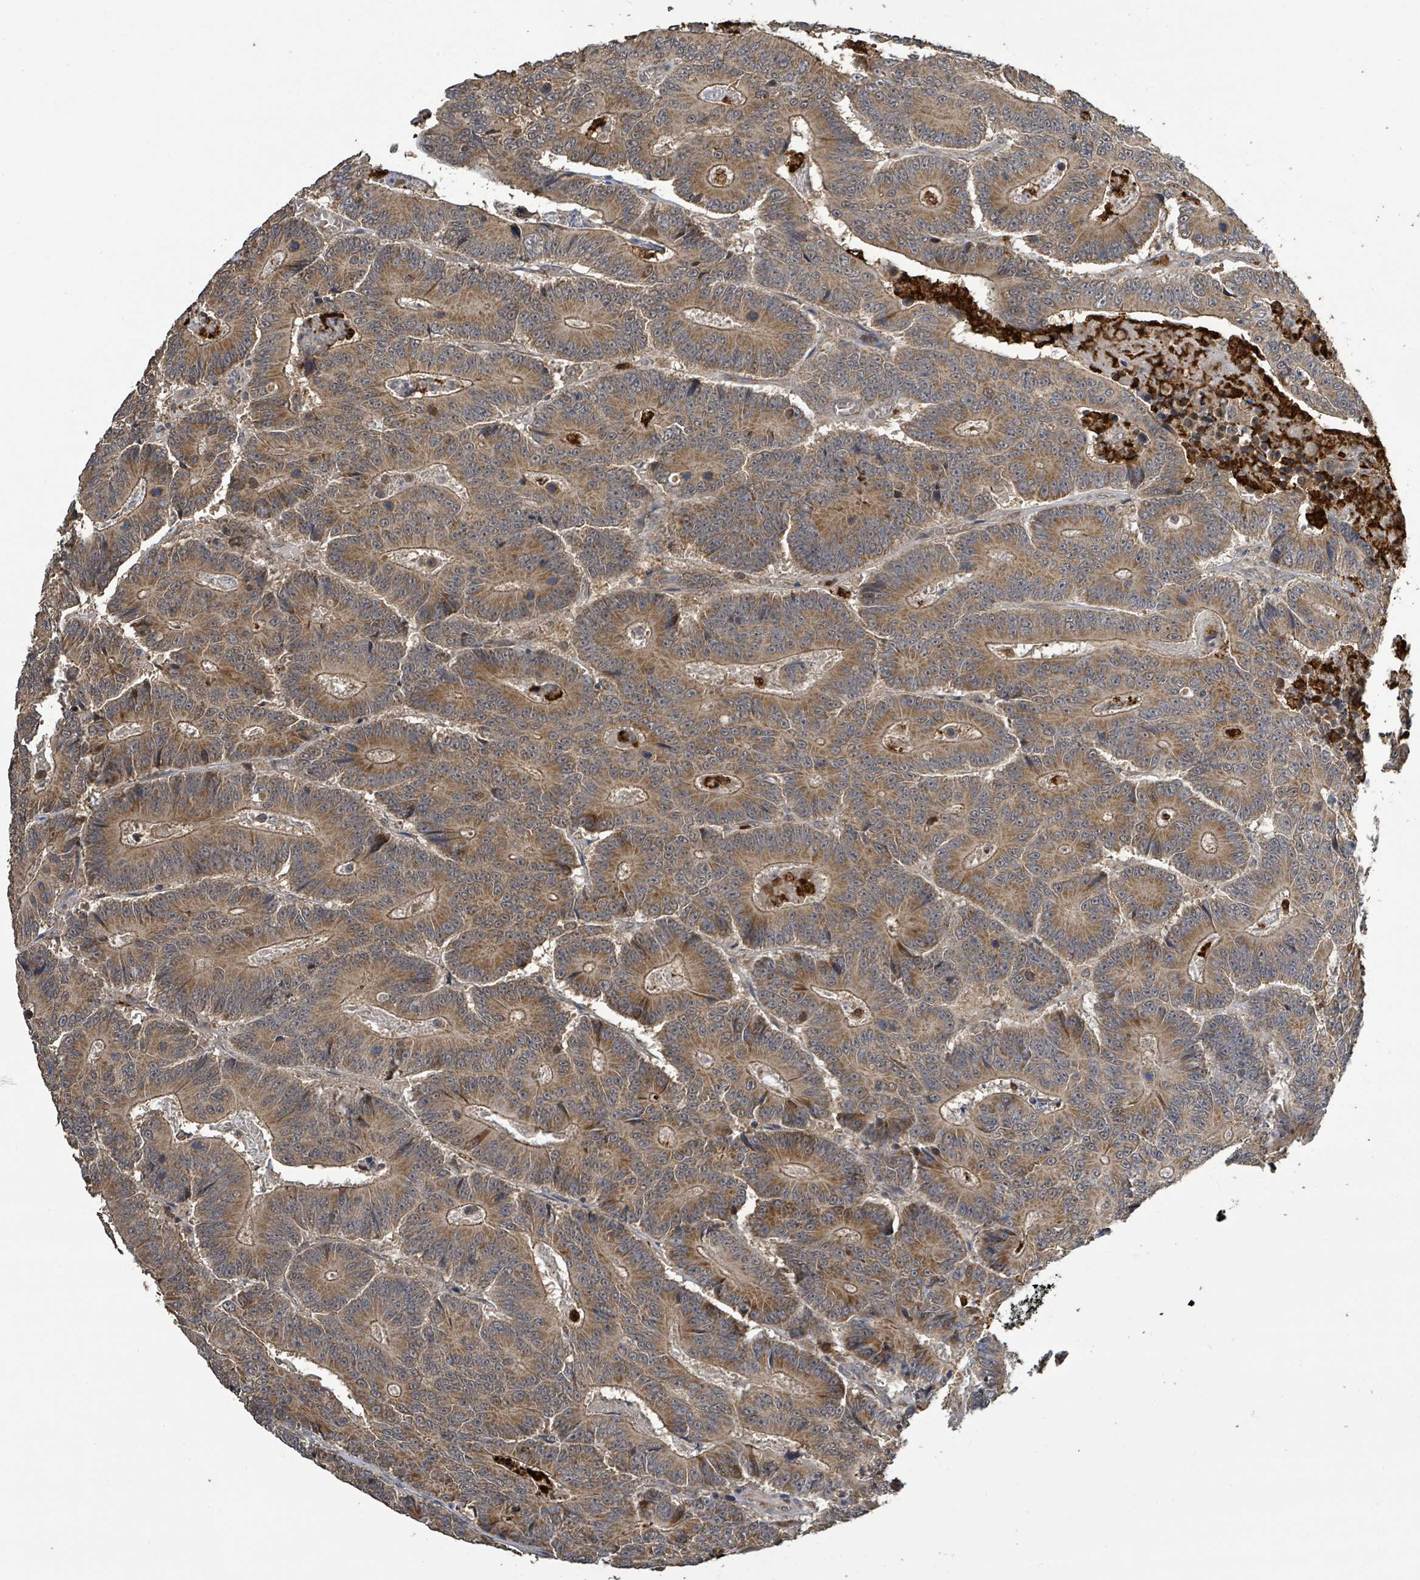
{"staining": {"intensity": "moderate", "quantity": ">75%", "location": "cytoplasmic/membranous"}, "tissue": "colorectal cancer", "cell_type": "Tumor cells", "image_type": "cancer", "snomed": [{"axis": "morphology", "description": "Adenocarcinoma, NOS"}, {"axis": "topography", "description": "Colon"}], "caption": "DAB immunohistochemical staining of human colorectal adenocarcinoma exhibits moderate cytoplasmic/membranous protein staining in approximately >75% of tumor cells. Using DAB (3,3'-diaminobenzidine) (brown) and hematoxylin (blue) stains, captured at high magnification using brightfield microscopy.", "gene": "COQ6", "patient": {"sex": "male", "age": 83}}